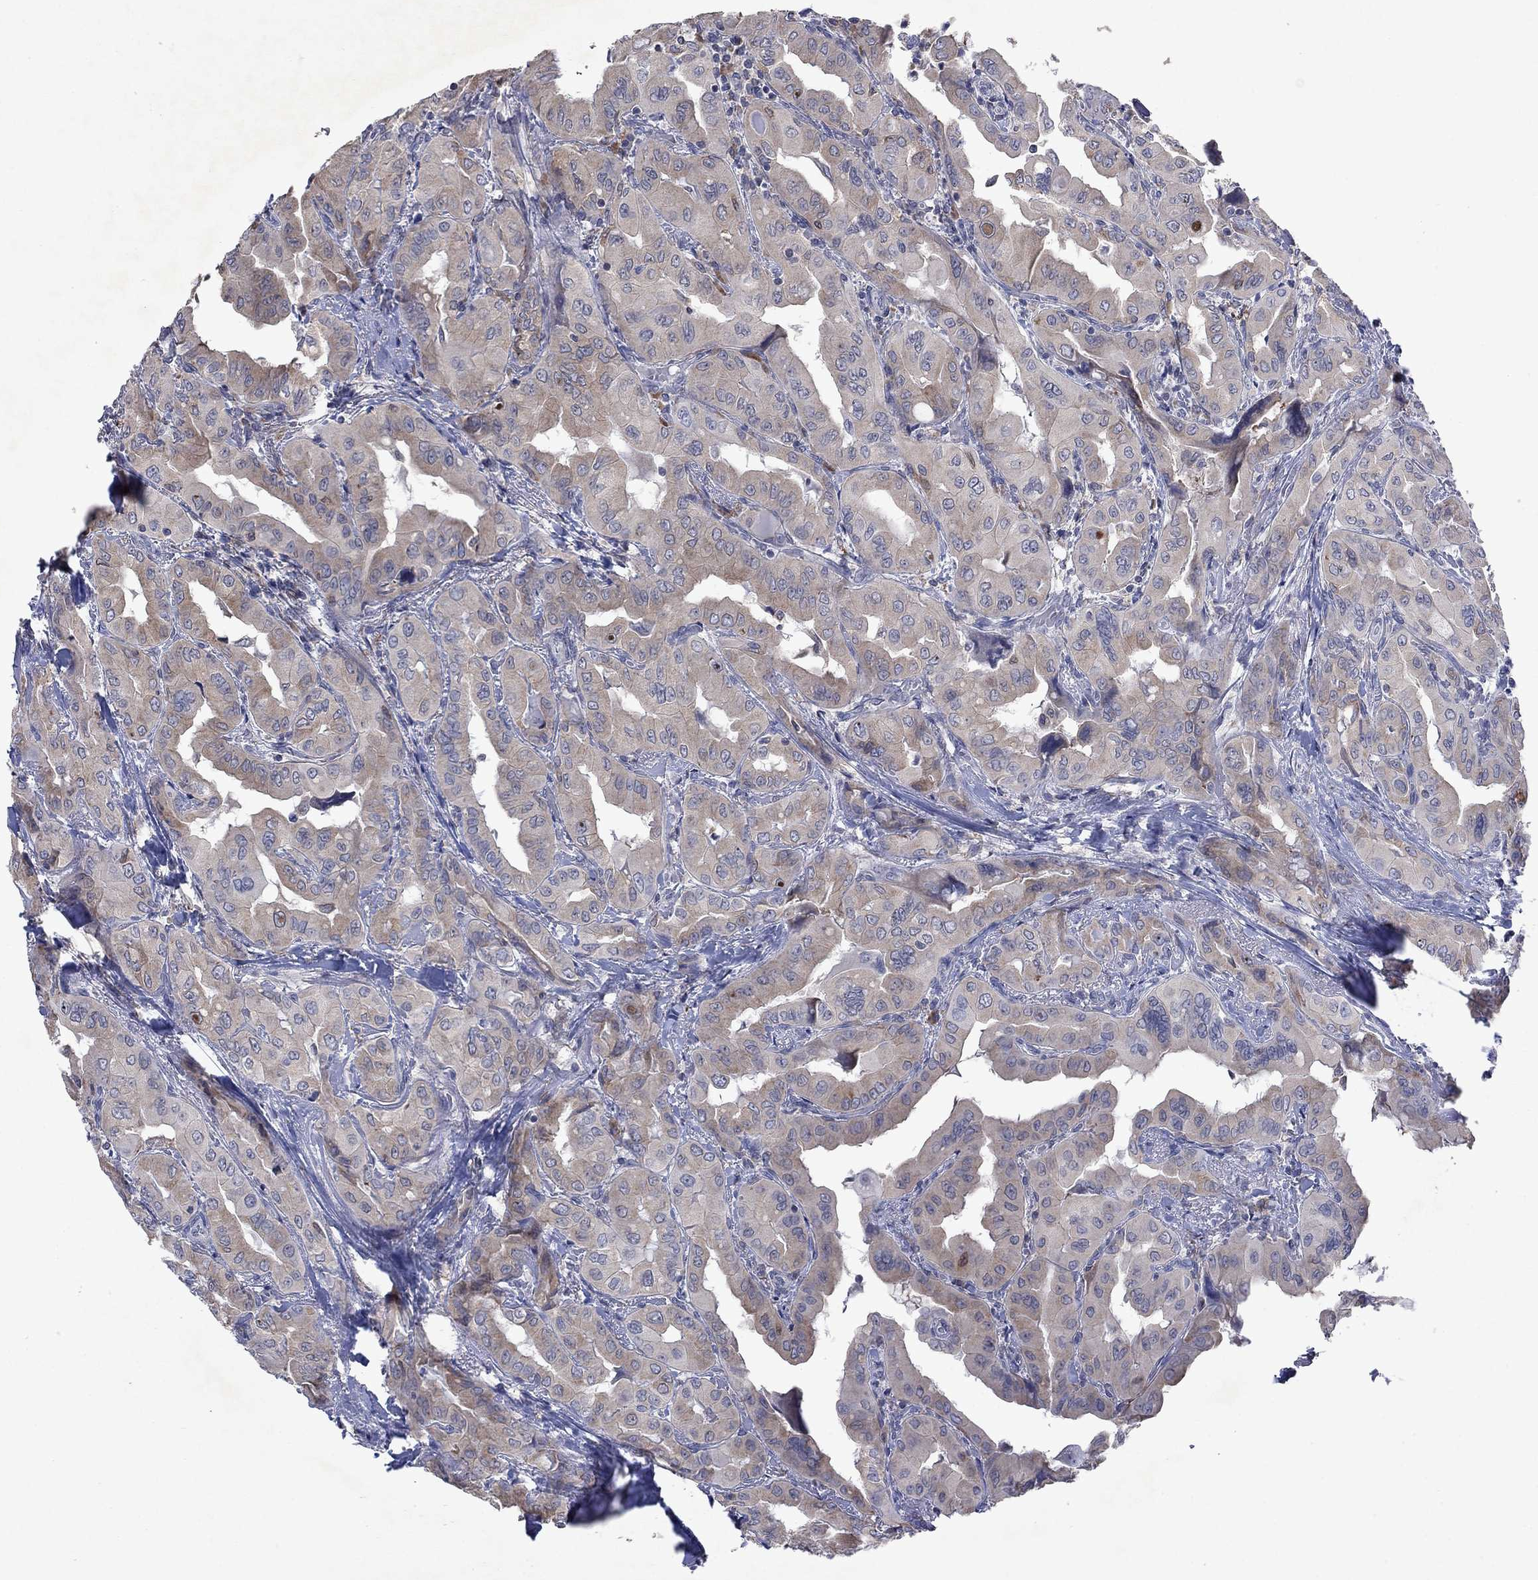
{"staining": {"intensity": "weak", "quantity": "25%-75%", "location": "cytoplasmic/membranous"}, "tissue": "thyroid cancer", "cell_type": "Tumor cells", "image_type": "cancer", "snomed": [{"axis": "morphology", "description": "Normal tissue, NOS"}, {"axis": "morphology", "description": "Papillary adenocarcinoma, NOS"}, {"axis": "topography", "description": "Thyroid gland"}], "caption": "A micrograph of human thyroid cancer (papillary adenocarcinoma) stained for a protein shows weak cytoplasmic/membranous brown staining in tumor cells.", "gene": "TMEM97", "patient": {"sex": "female", "age": 66}}